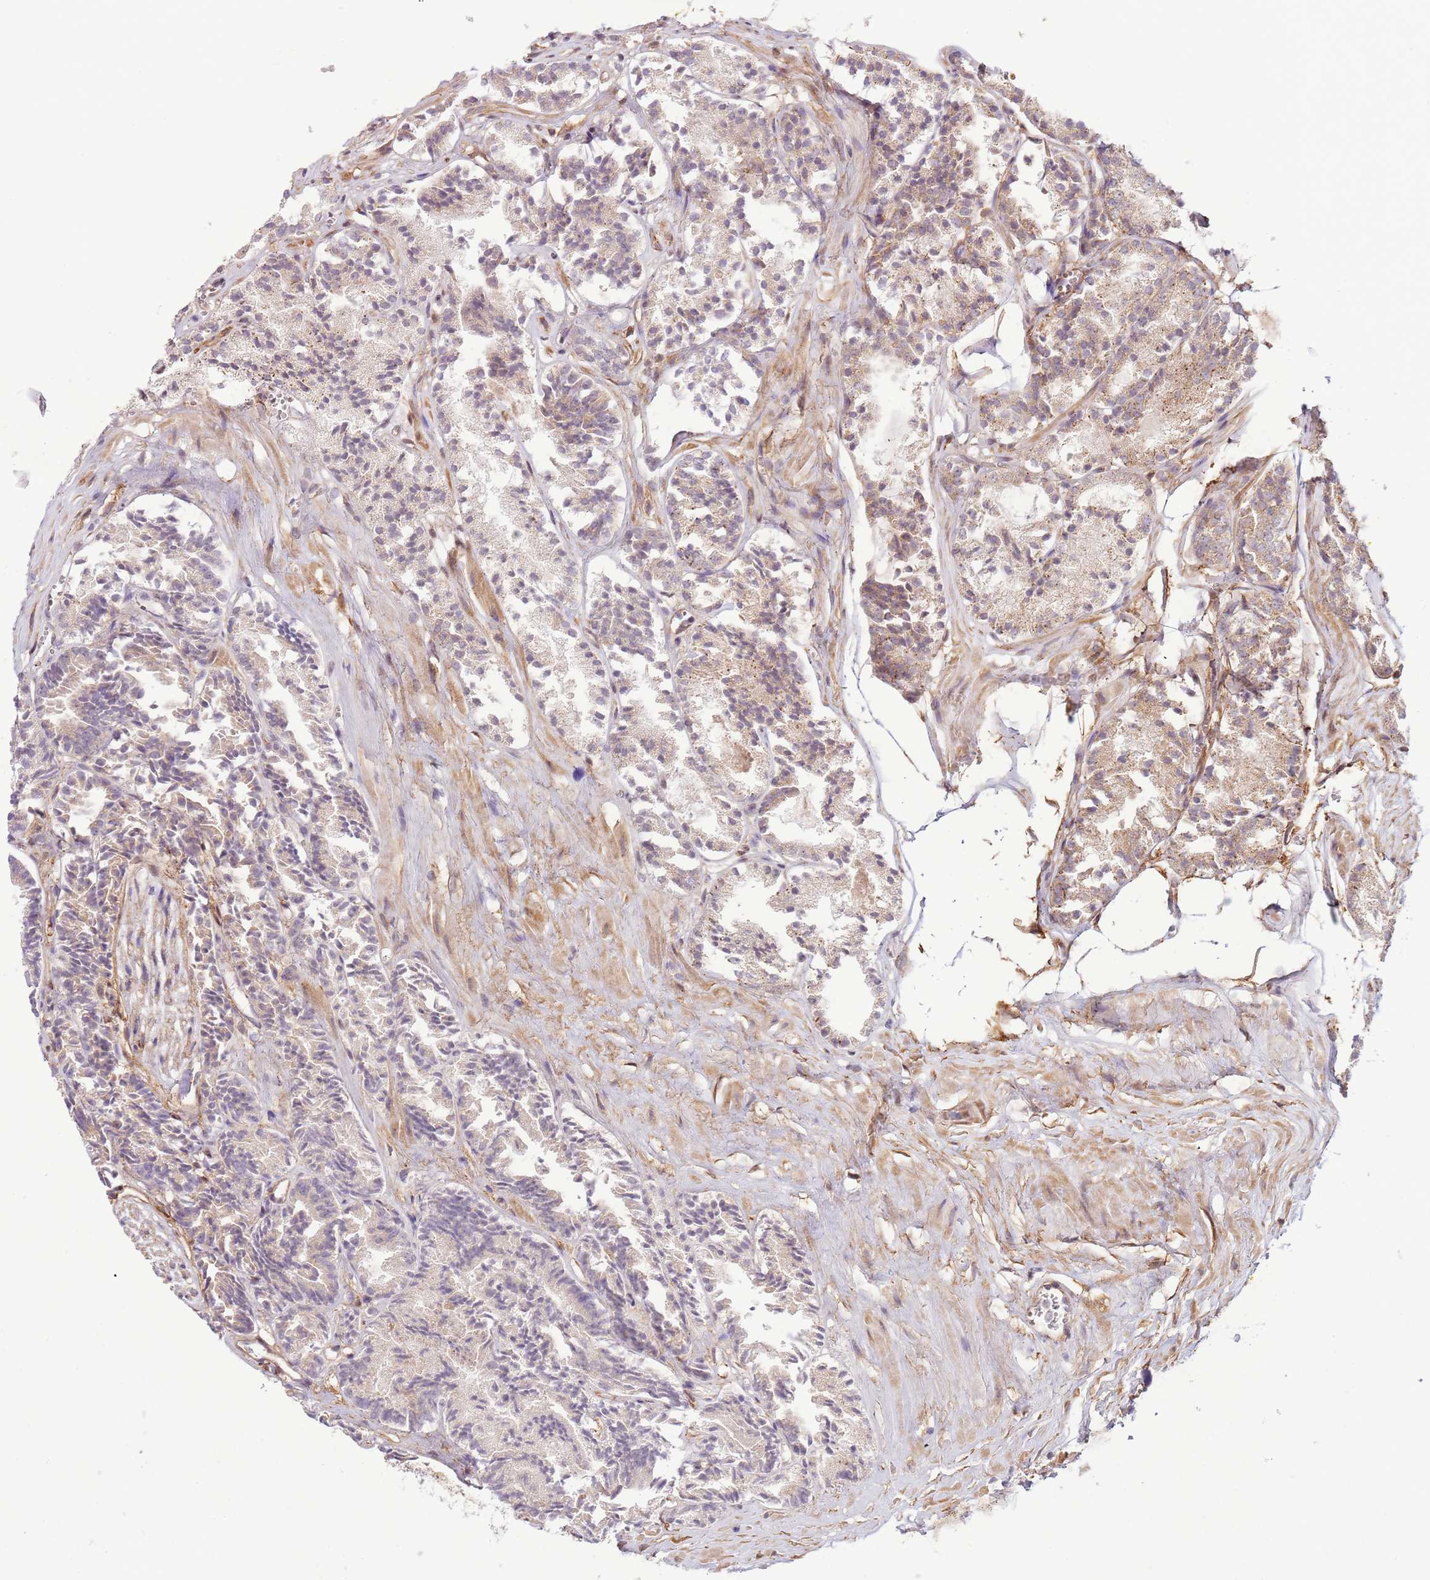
{"staining": {"intensity": "moderate", "quantity": "<25%", "location": "cytoplasmic/membranous"}, "tissue": "prostate cancer", "cell_type": "Tumor cells", "image_type": "cancer", "snomed": [{"axis": "morphology", "description": "Adenocarcinoma, High grade"}, {"axis": "topography", "description": "Prostate"}], "caption": "Immunohistochemical staining of adenocarcinoma (high-grade) (prostate) exhibits moderate cytoplasmic/membranous protein positivity in about <25% of tumor cells. Using DAB (brown) and hematoxylin (blue) stains, captured at high magnification using brightfield microscopy.", "gene": "DCAF4", "patient": {"sex": "male", "age": 72}}